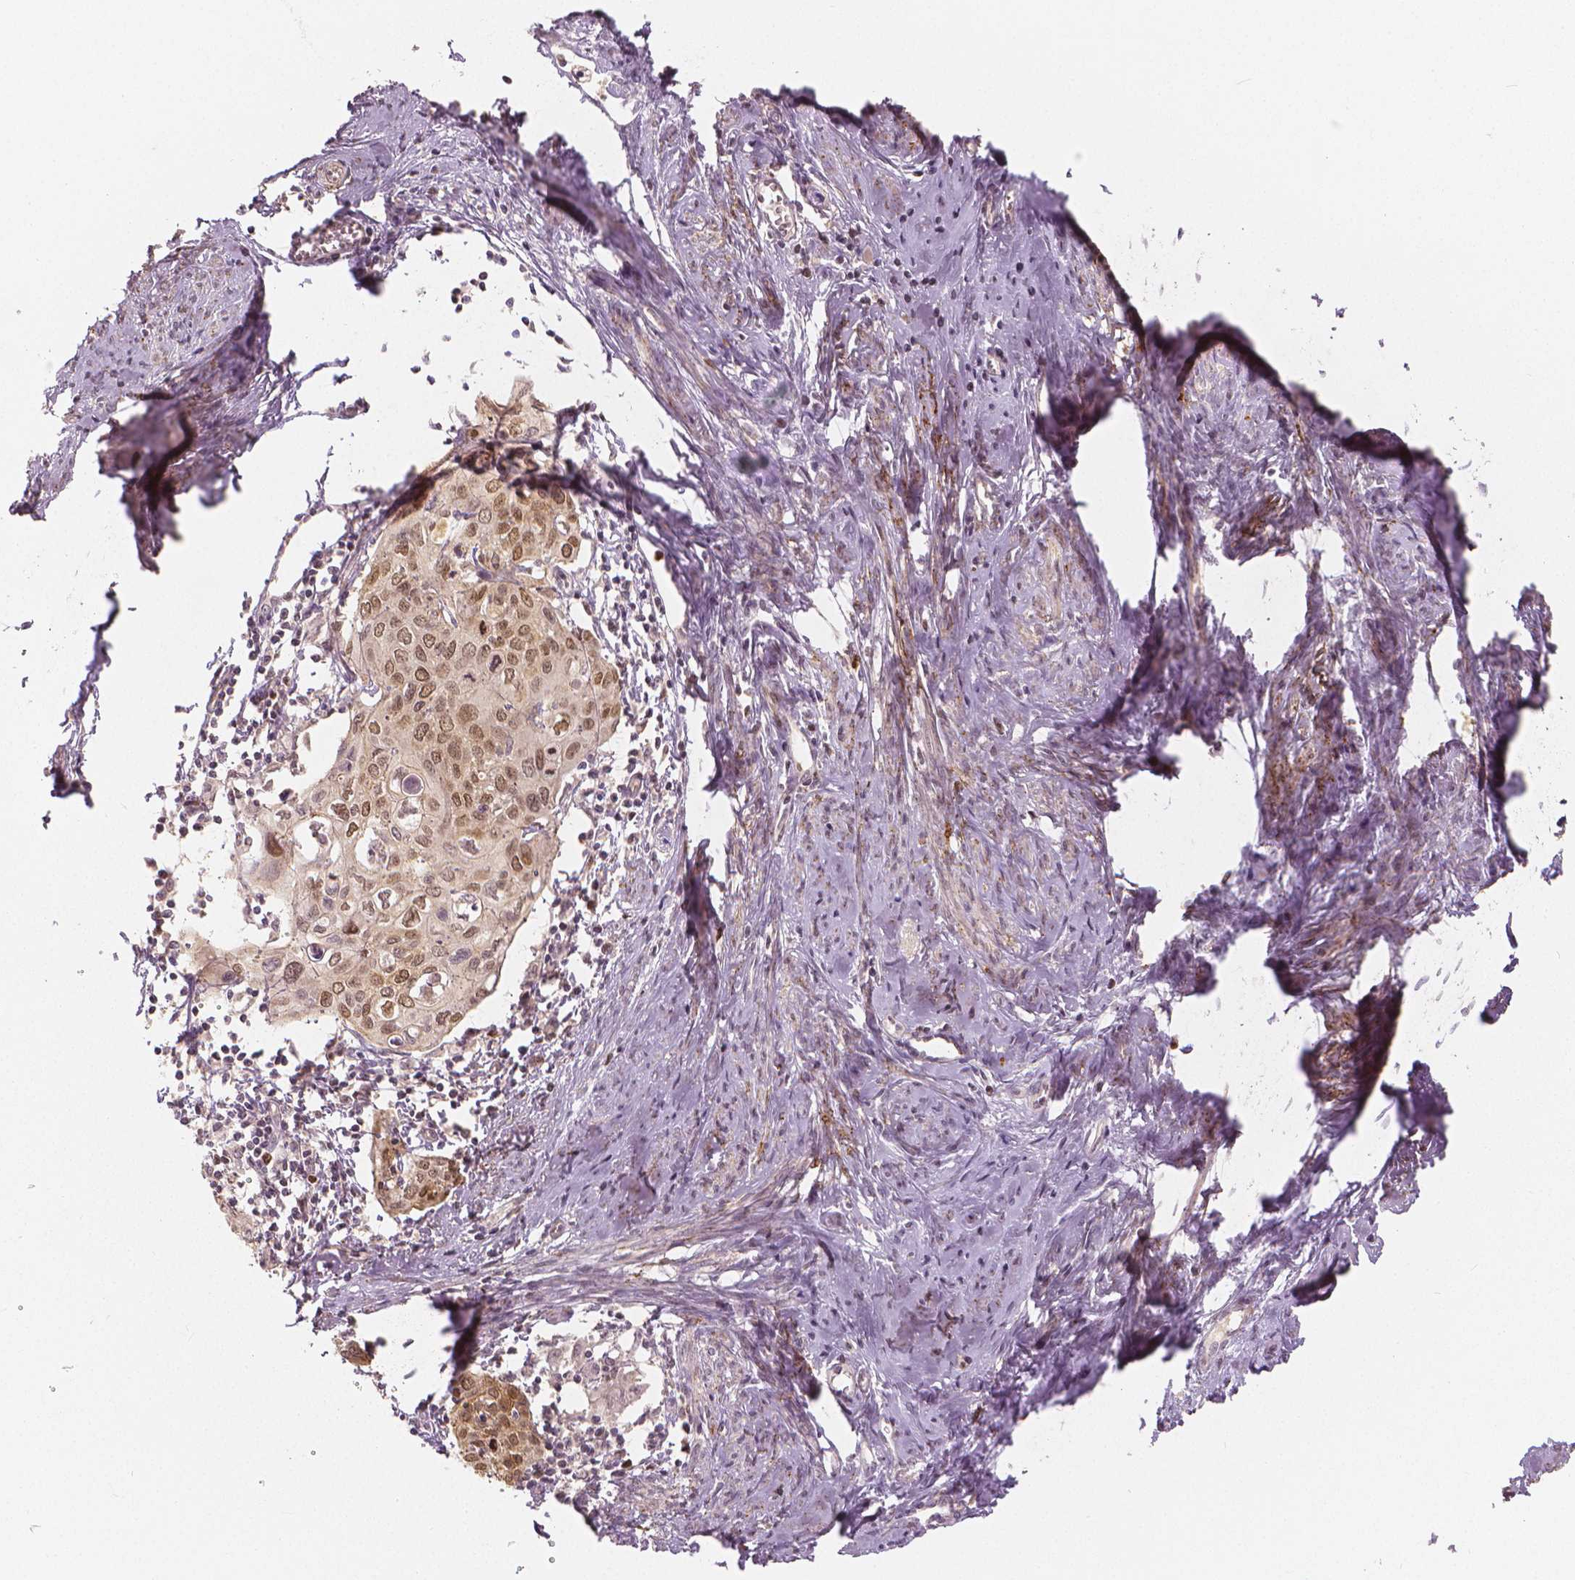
{"staining": {"intensity": "moderate", "quantity": ">75%", "location": "nuclear"}, "tissue": "cervical cancer", "cell_type": "Tumor cells", "image_type": "cancer", "snomed": [{"axis": "morphology", "description": "Squamous cell carcinoma, NOS"}, {"axis": "topography", "description": "Cervix"}], "caption": "Immunohistochemistry (IHC) micrograph of neoplastic tissue: human cervical cancer (squamous cell carcinoma) stained using immunohistochemistry (IHC) demonstrates medium levels of moderate protein expression localized specifically in the nuclear of tumor cells, appearing as a nuclear brown color.", "gene": "NSD2", "patient": {"sex": "female", "age": 62}}